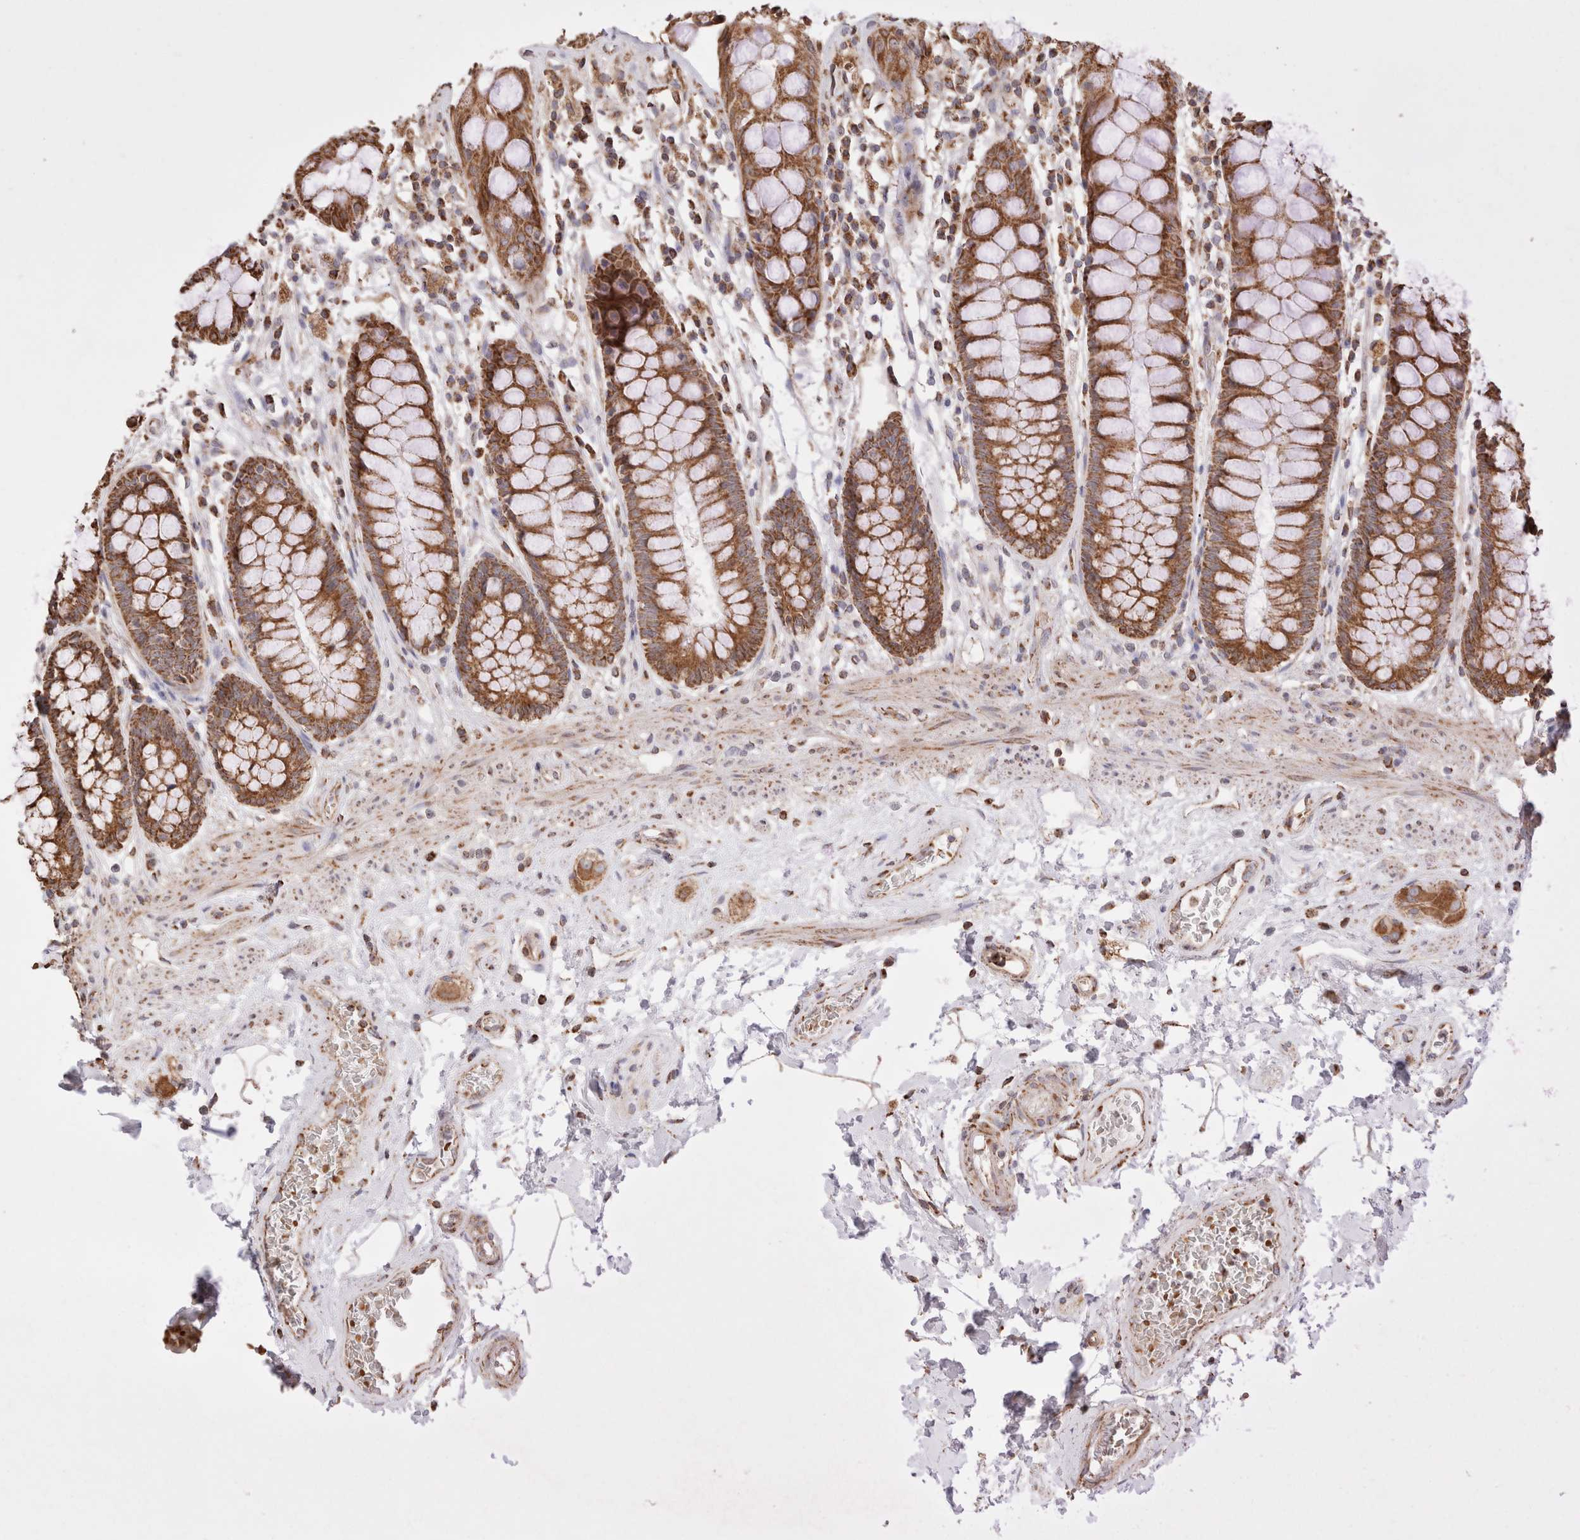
{"staining": {"intensity": "moderate", "quantity": ">75%", "location": "cytoplasmic/membranous"}, "tissue": "rectum", "cell_type": "Glandular cells", "image_type": "normal", "snomed": [{"axis": "morphology", "description": "Normal tissue, NOS"}, {"axis": "topography", "description": "Rectum"}], "caption": "A brown stain highlights moderate cytoplasmic/membranous expression of a protein in glandular cells of normal rectum. Using DAB (brown) and hematoxylin (blue) stains, captured at high magnification using brightfield microscopy.", "gene": "TMPPE", "patient": {"sex": "male", "age": 64}}